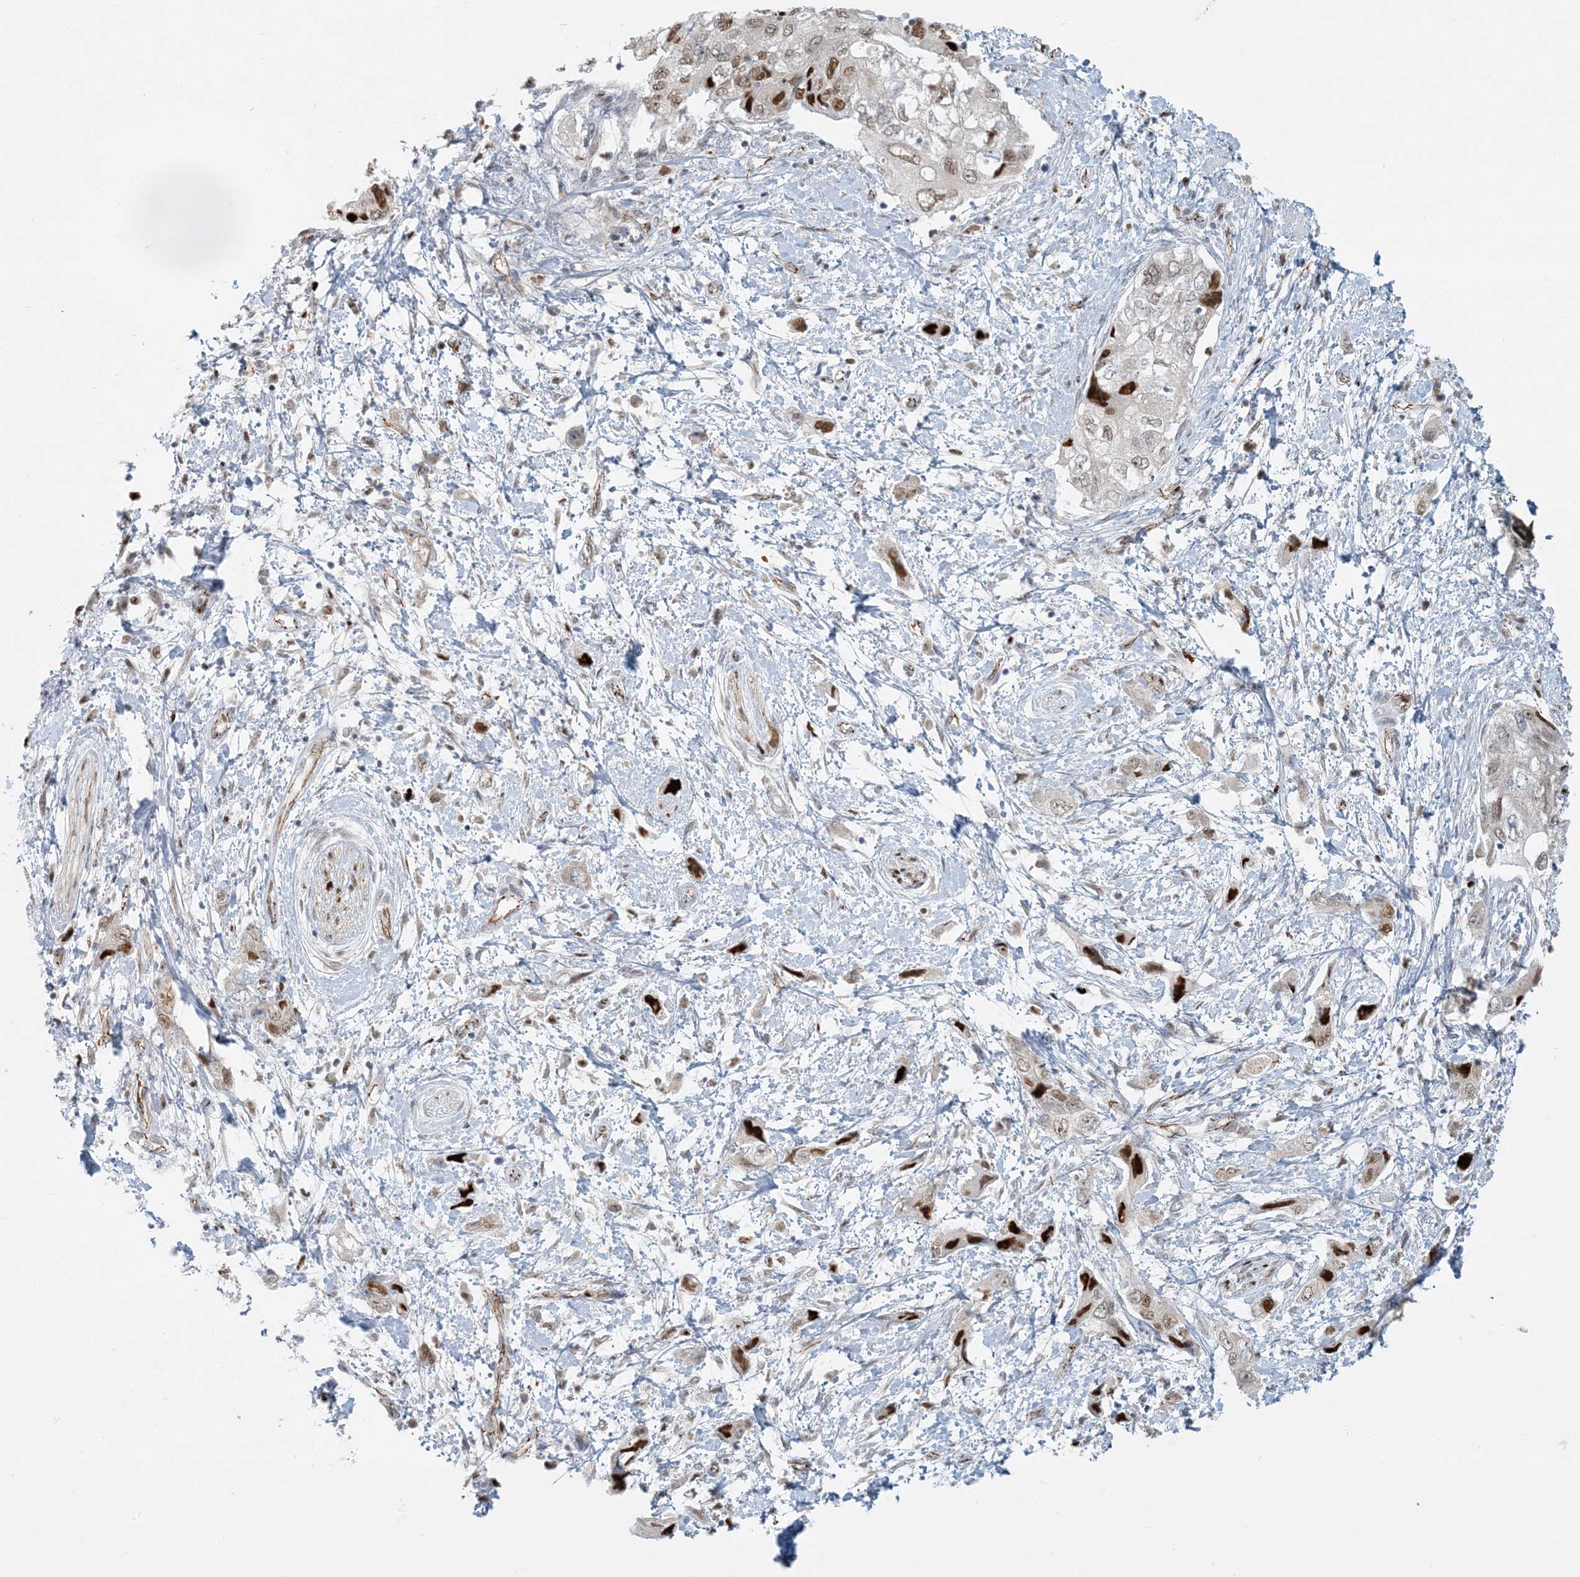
{"staining": {"intensity": "moderate", "quantity": ">75%", "location": "nuclear"}, "tissue": "pancreatic cancer", "cell_type": "Tumor cells", "image_type": "cancer", "snomed": [{"axis": "morphology", "description": "Adenocarcinoma, NOS"}, {"axis": "topography", "description": "Pancreas"}], "caption": "Immunohistochemistry staining of adenocarcinoma (pancreatic), which shows medium levels of moderate nuclear positivity in approximately >75% of tumor cells indicating moderate nuclear protein expression. The staining was performed using DAB (brown) for protein detection and nuclei were counterstained in hematoxylin (blue).", "gene": "AK9", "patient": {"sex": "female", "age": 73}}